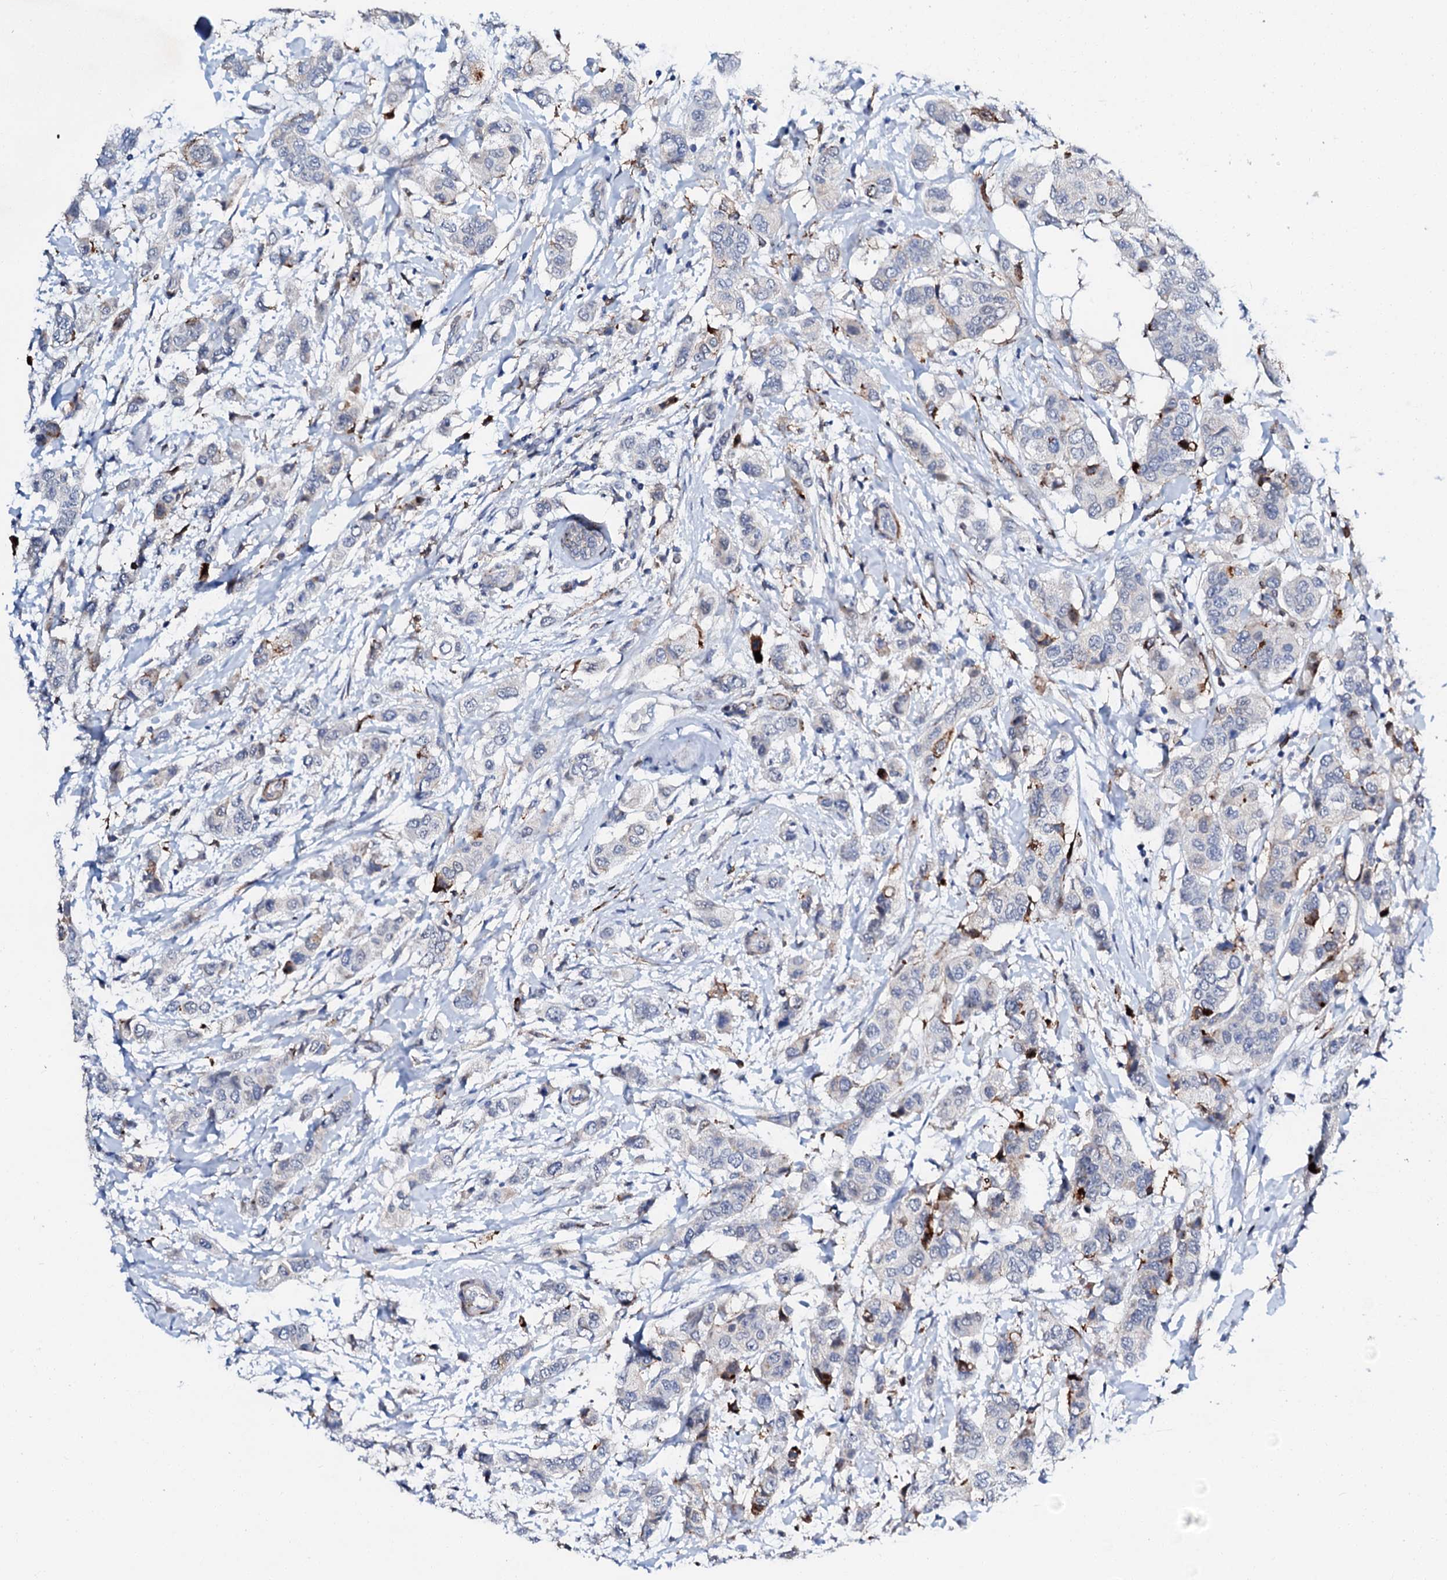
{"staining": {"intensity": "negative", "quantity": "none", "location": "none"}, "tissue": "breast cancer", "cell_type": "Tumor cells", "image_type": "cancer", "snomed": [{"axis": "morphology", "description": "Lobular carcinoma"}, {"axis": "topography", "description": "Breast"}], "caption": "The photomicrograph shows no staining of tumor cells in breast cancer (lobular carcinoma). (DAB (3,3'-diaminobenzidine) immunohistochemistry visualized using brightfield microscopy, high magnification).", "gene": "MED13L", "patient": {"sex": "female", "age": 51}}